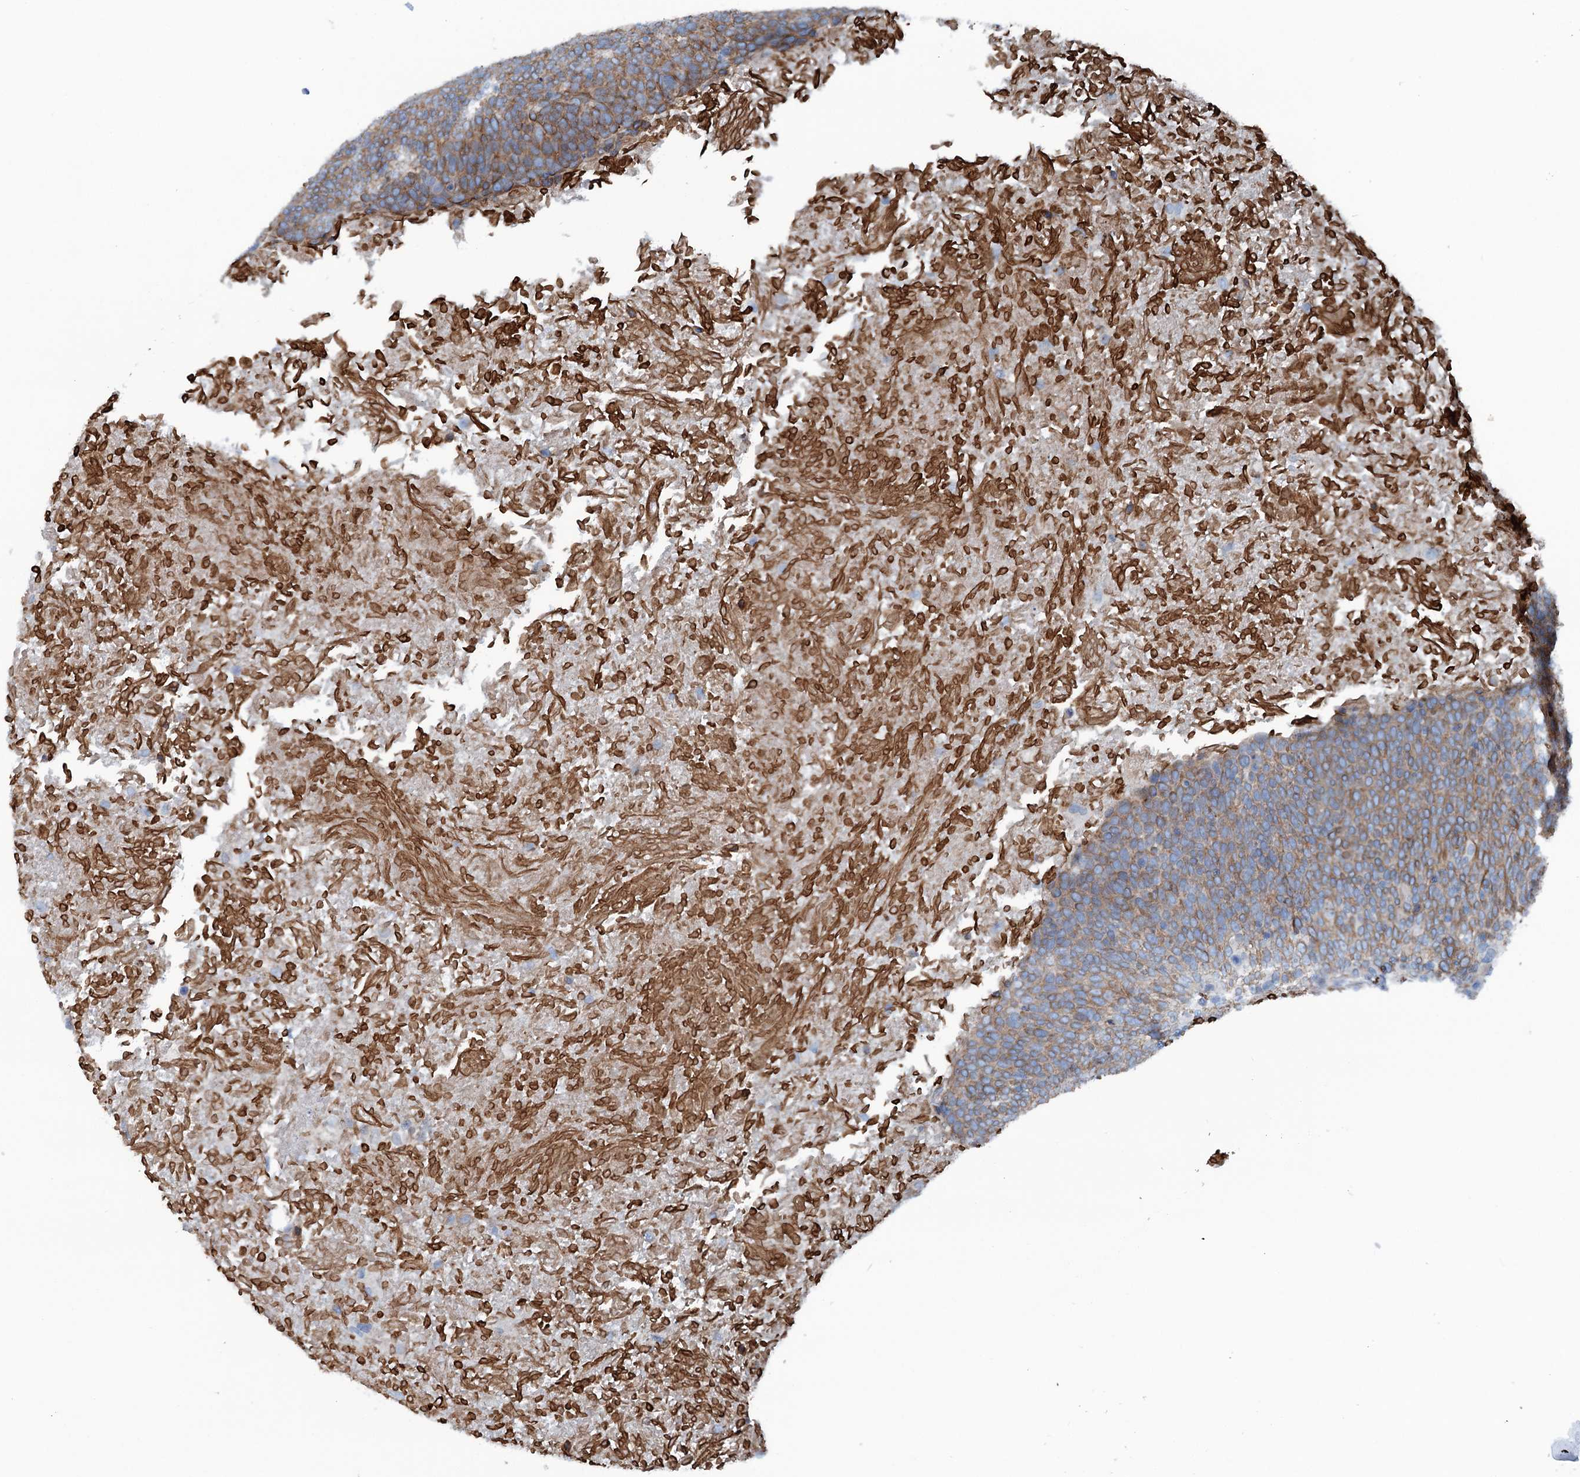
{"staining": {"intensity": "weak", "quantity": ">75%", "location": "cytoplasmic/membranous"}, "tissue": "head and neck cancer", "cell_type": "Tumor cells", "image_type": "cancer", "snomed": [{"axis": "morphology", "description": "Squamous cell carcinoma, NOS"}, {"axis": "morphology", "description": "Squamous cell carcinoma, metastatic, NOS"}, {"axis": "topography", "description": "Lymph node"}, {"axis": "topography", "description": "Head-Neck"}], "caption": "Squamous cell carcinoma (head and neck) stained with a brown dye exhibits weak cytoplasmic/membranous positive staining in approximately >75% of tumor cells.", "gene": "CALCOCO1", "patient": {"sex": "male", "age": 62}}